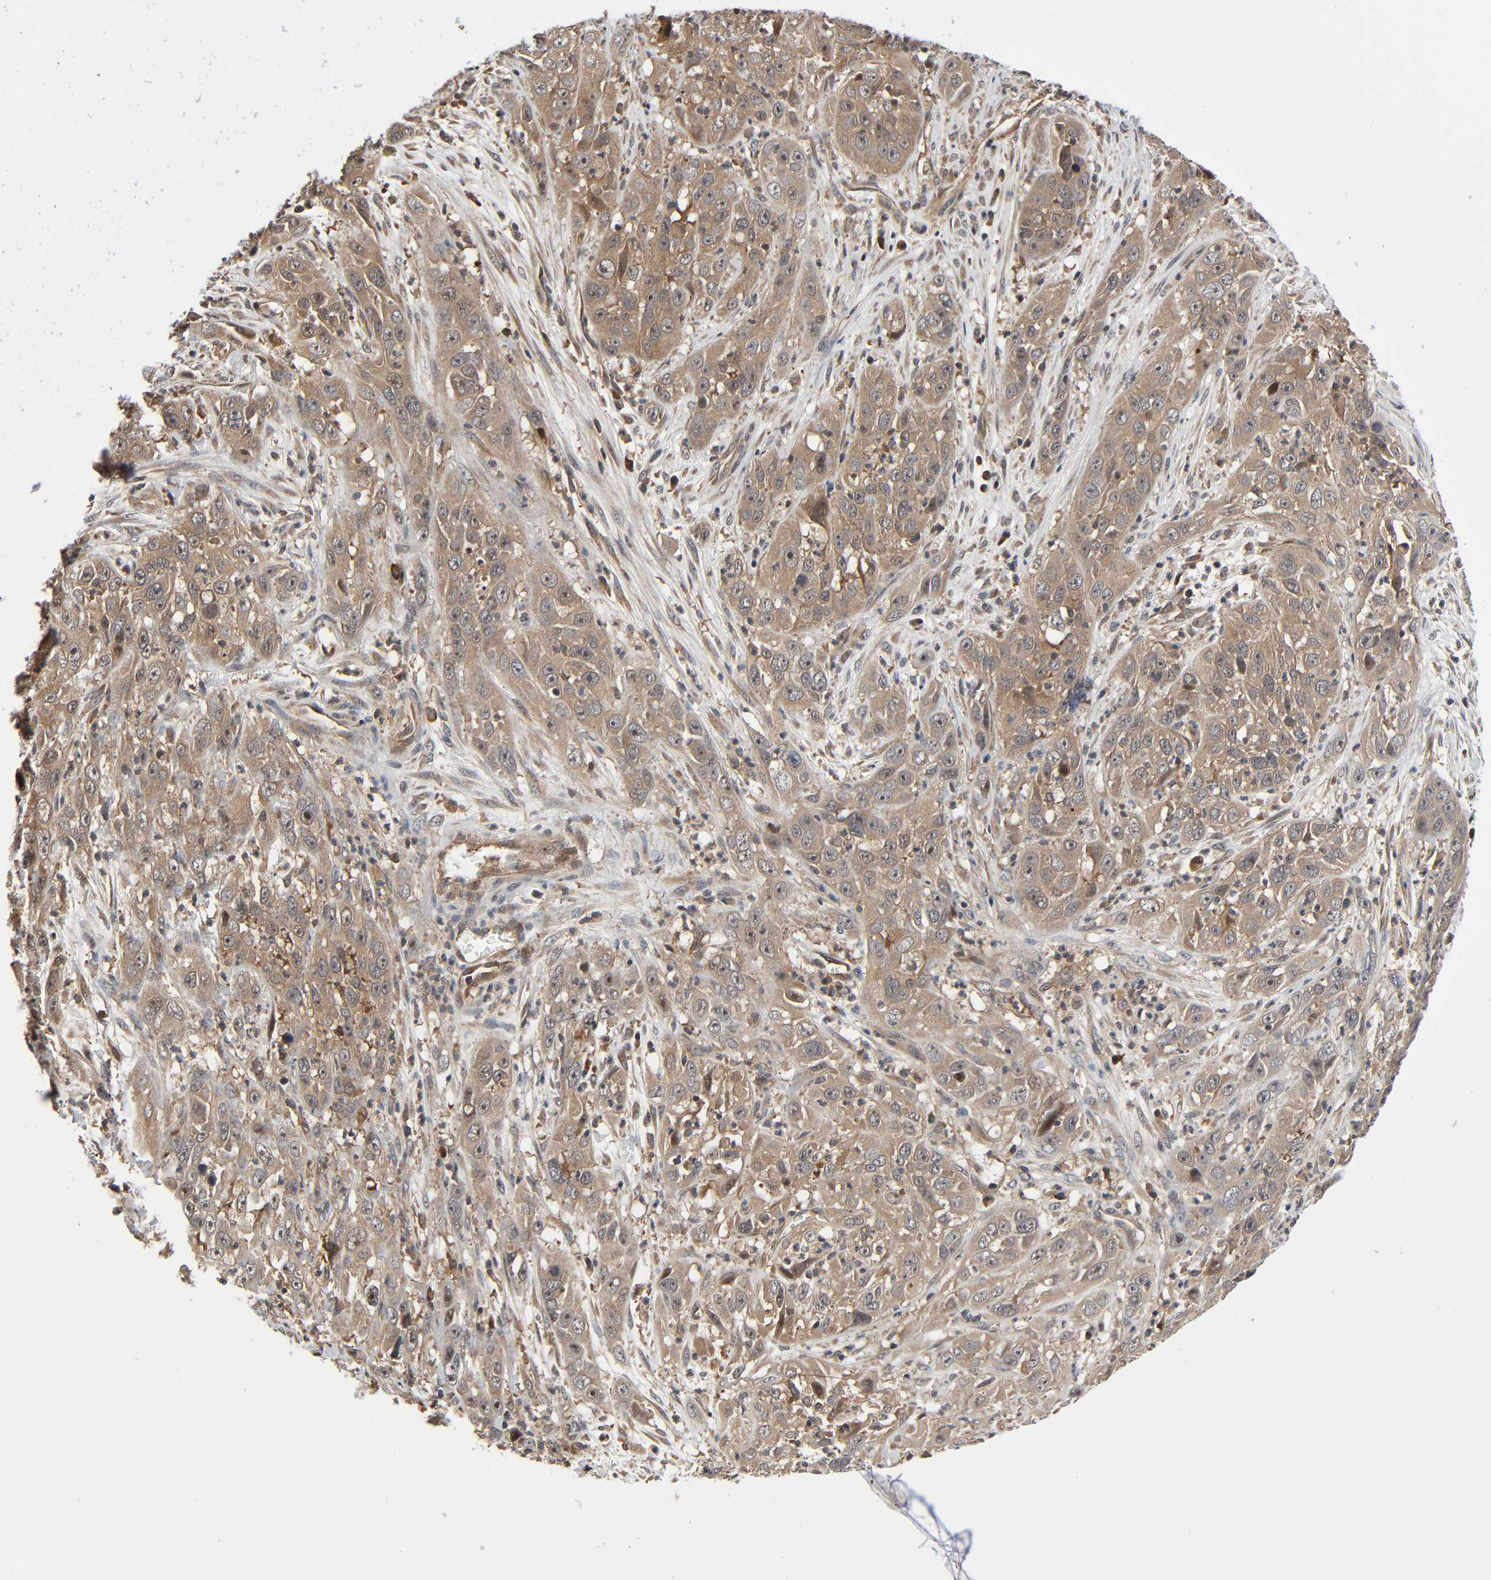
{"staining": {"intensity": "weak", "quantity": ">75%", "location": "cytoplasmic/membranous"}, "tissue": "cervical cancer", "cell_type": "Tumor cells", "image_type": "cancer", "snomed": [{"axis": "morphology", "description": "Squamous cell carcinoma, NOS"}, {"axis": "topography", "description": "Cervix"}], "caption": "Immunohistochemical staining of cervical cancer displays low levels of weak cytoplasmic/membranous protein expression in approximately >75% of tumor cells.", "gene": "PPP2R1B", "patient": {"sex": "female", "age": 32}}